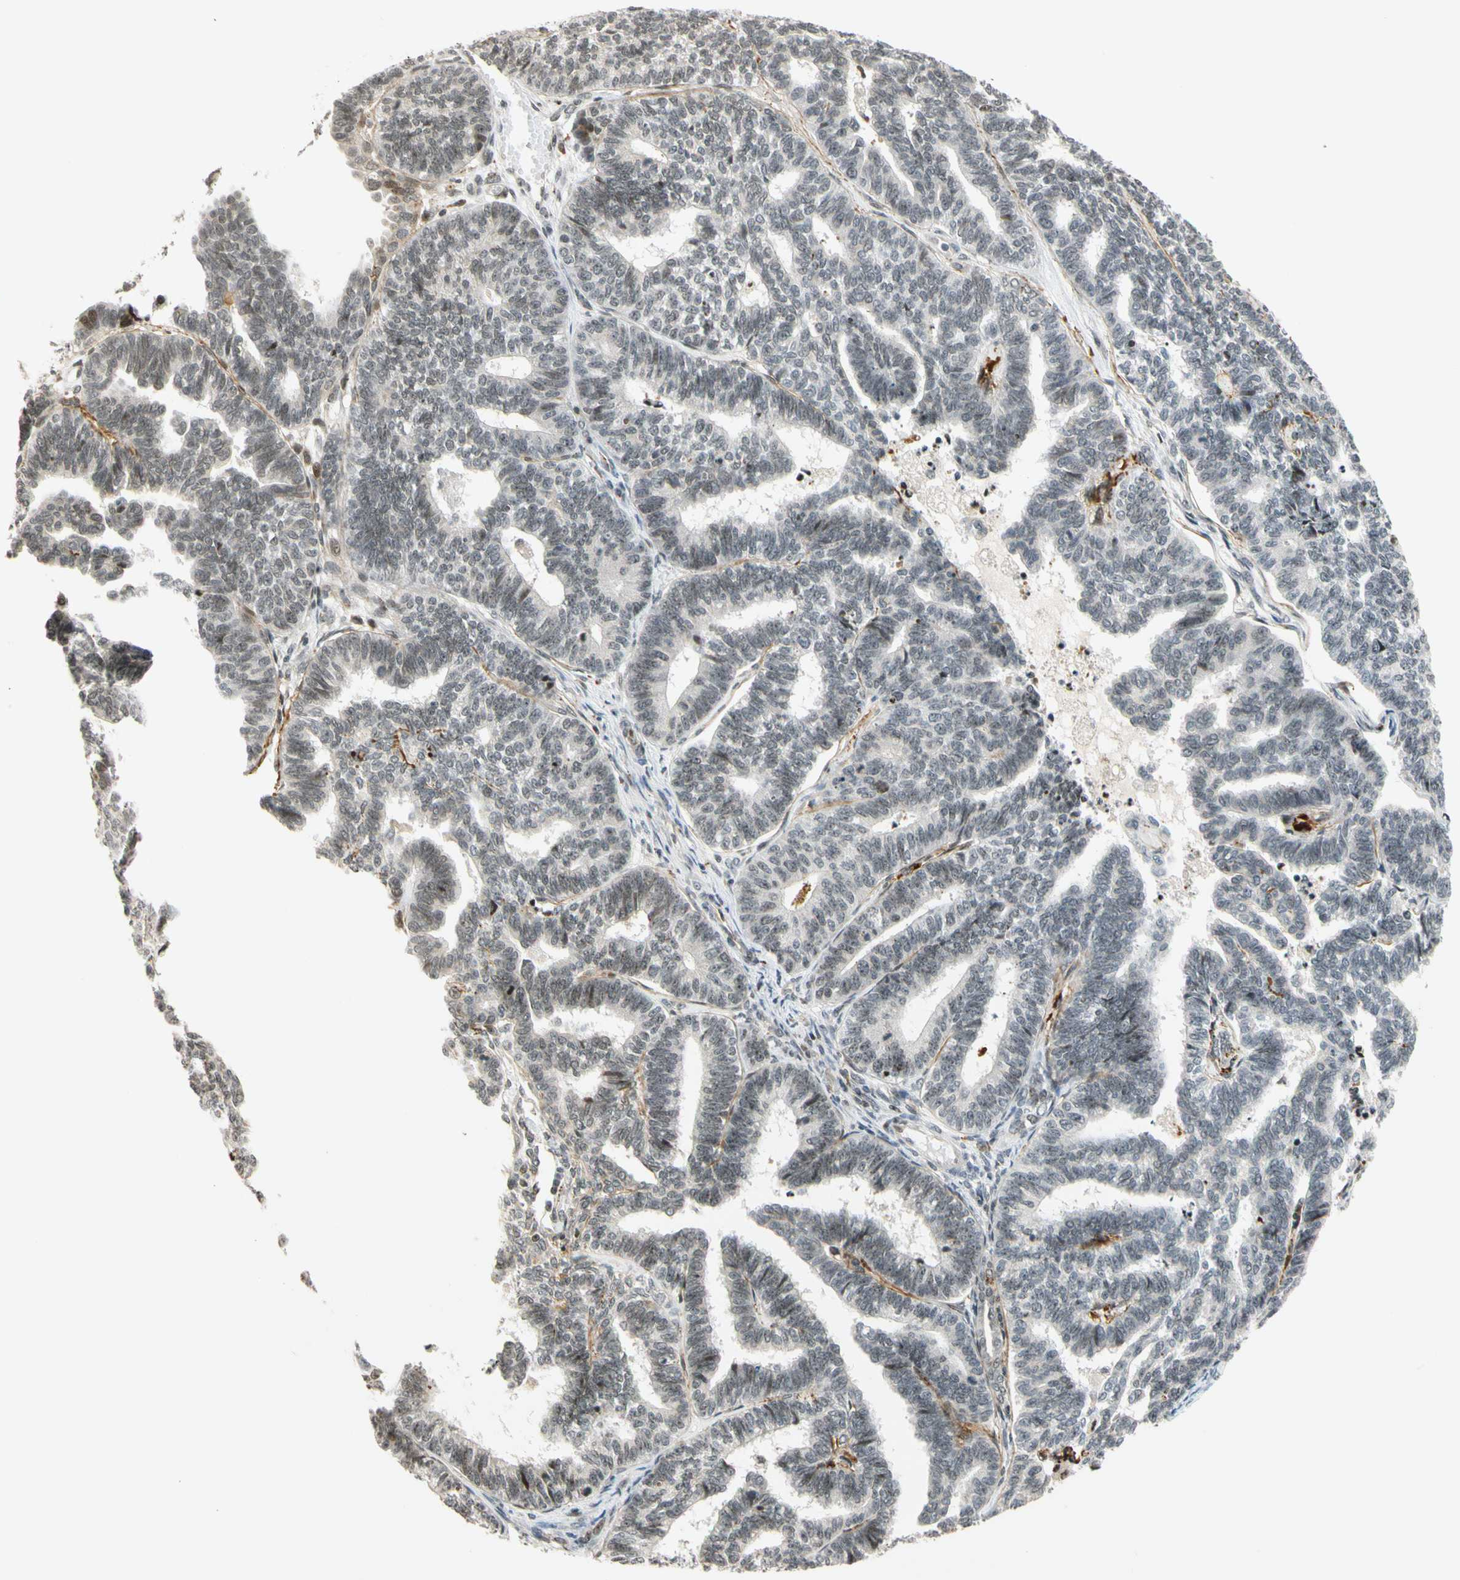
{"staining": {"intensity": "negative", "quantity": "none", "location": "none"}, "tissue": "endometrial cancer", "cell_type": "Tumor cells", "image_type": "cancer", "snomed": [{"axis": "morphology", "description": "Adenocarcinoma, NOS"}, {"axis": "topography", "description": "Endometrium"}], "caption": "The histopathology image displays no significant positivity in tumor cells of endometrial cancer.", "gene": "CDK7", "patient": {"sex": "female", "age": 70}}